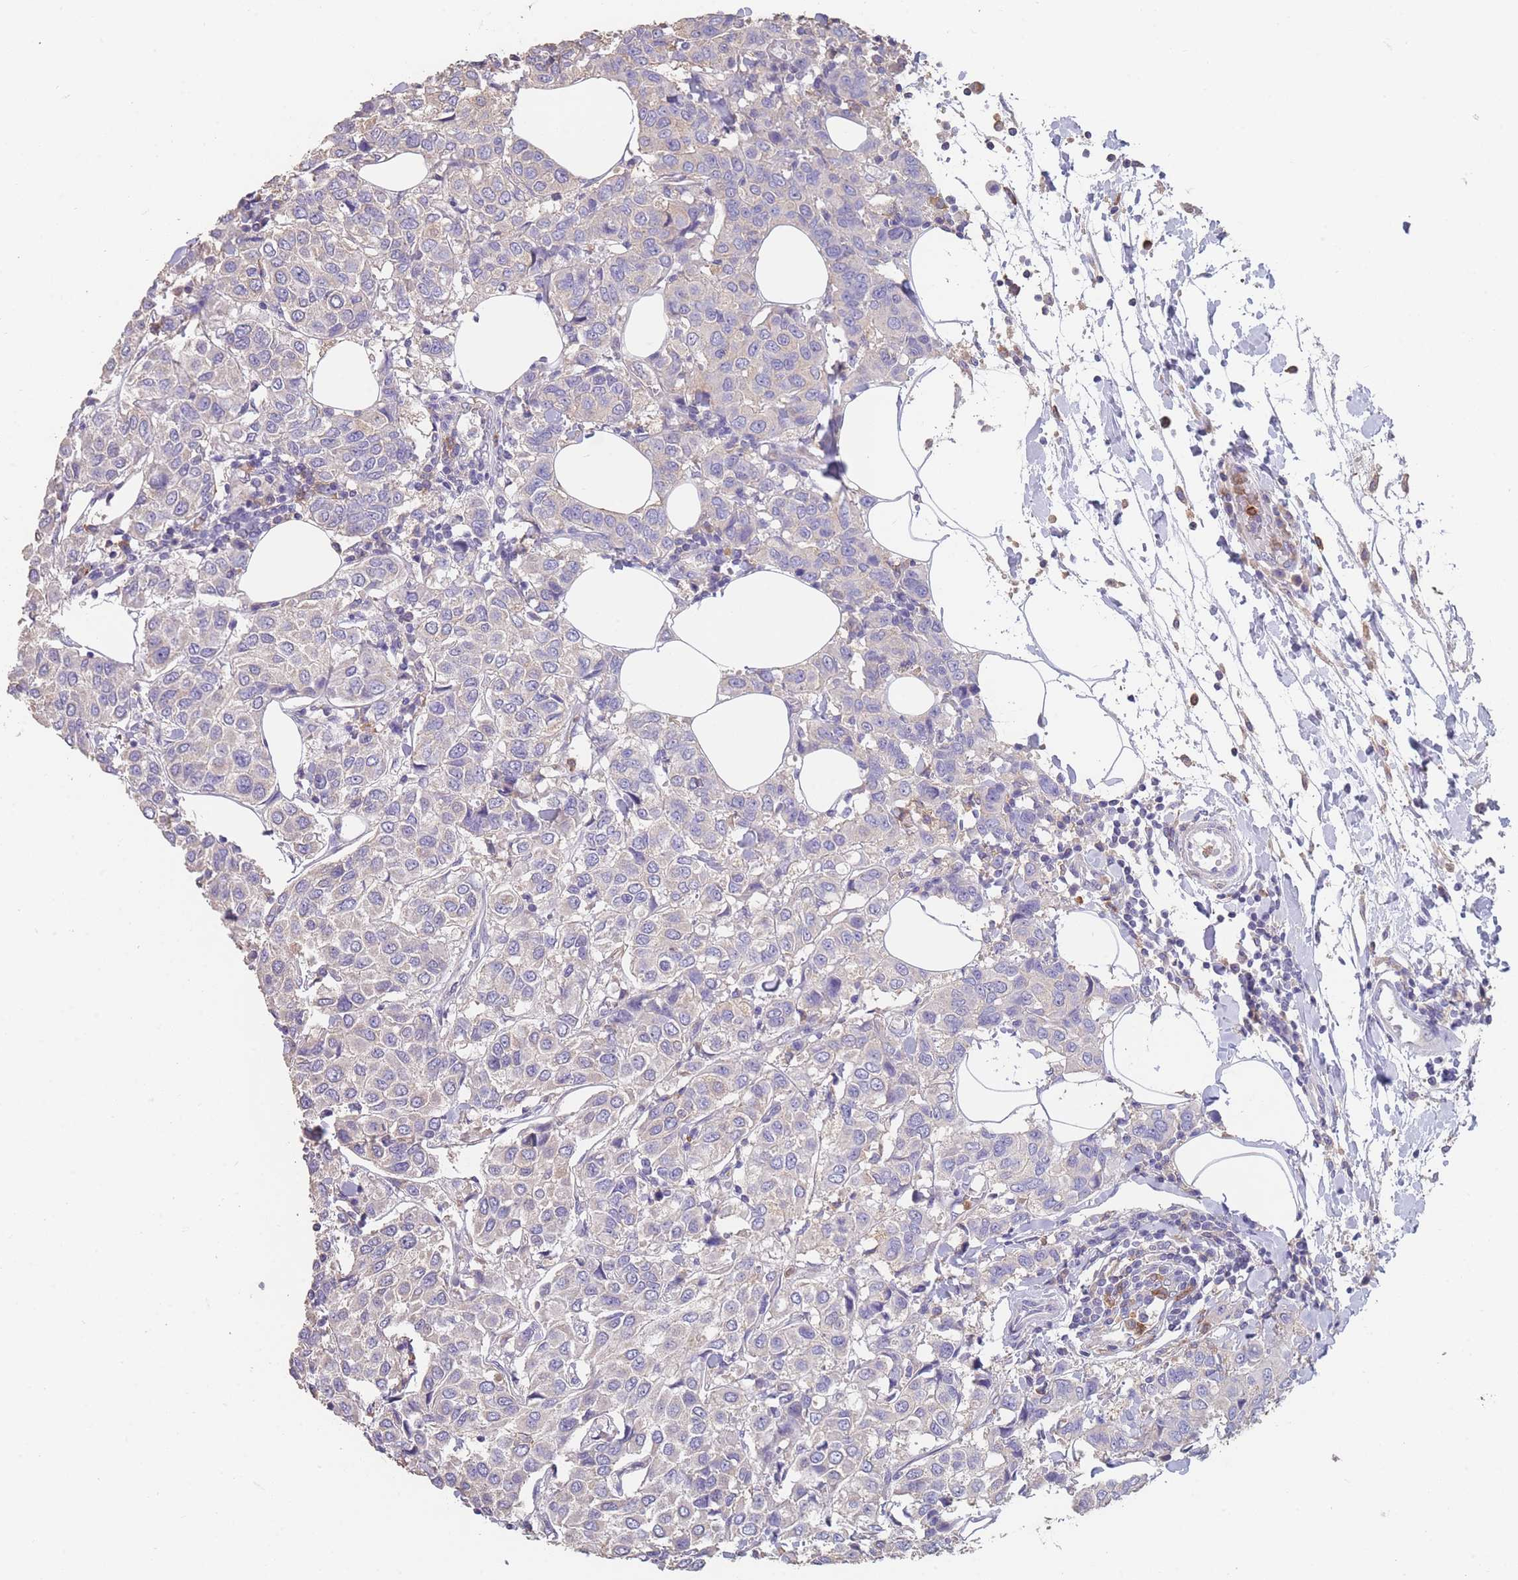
{"staining": {"intensity": "negative", "quantity": "none", "location": "none"}, "tissue": "breast cancer", "cell_type": "Tumor cells", "image_type": "cancer", "snomed": [{"axis": "morphology", "description": "Duct carcinoma"}, {"axis": "topography", "description": "Breast"}], "caption": "The immunohistochemistry (IHC) histopathology image has no significant expression in tumor cells of breast cancer tissue.", "gene": "CLEC12A", "patient": {"sex": "female", "age": 55}}